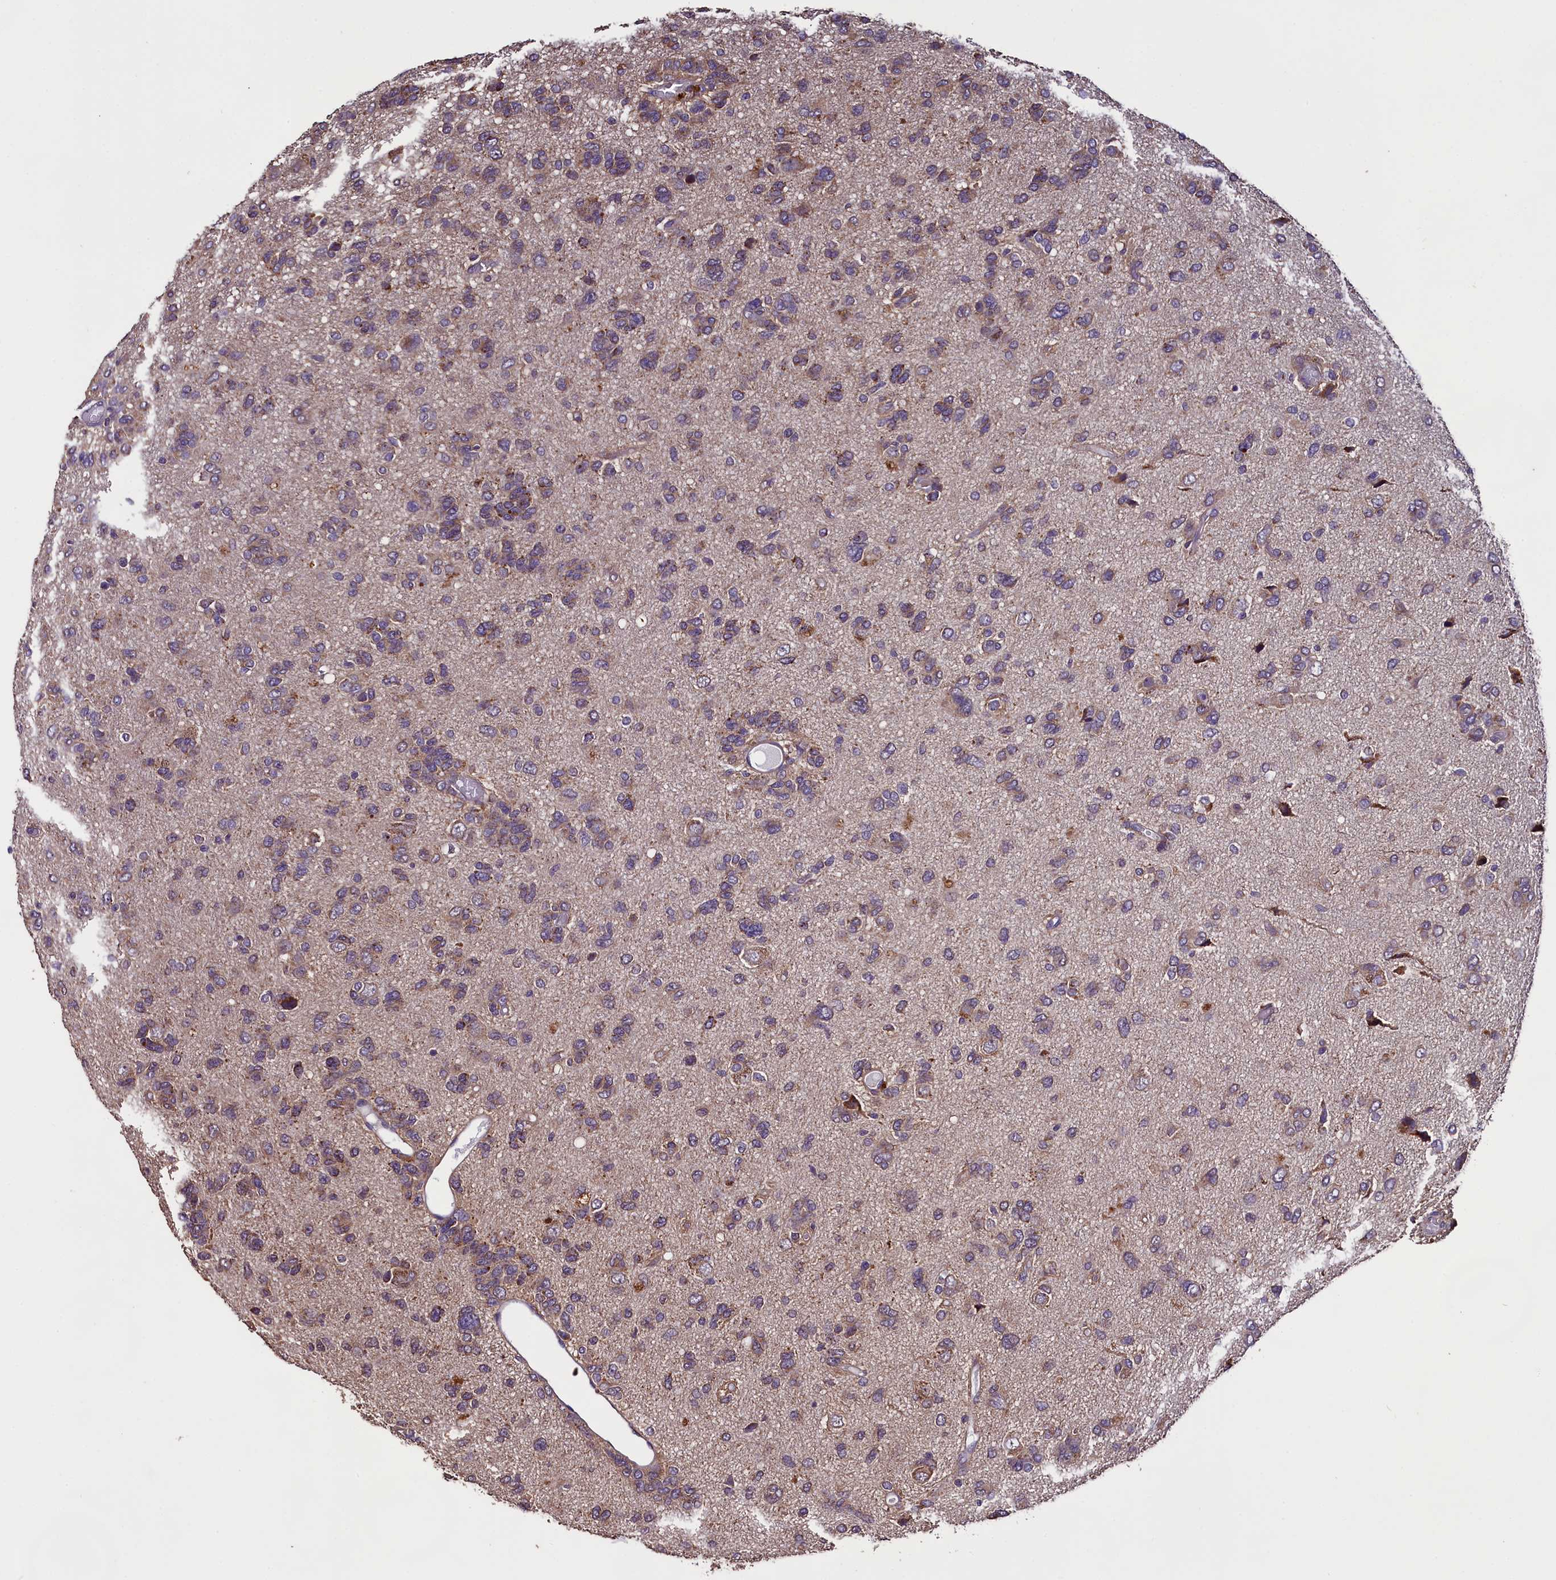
{"staining": {"intensity": "weak", "quantity": "25%-75%", "location": "cytoplasmic/membranous"}, "tissue": "glioma", "cell_type": "Tumor cells", "image_type": "cancer", "snomed": [{"axis": "morphology", "description": "Glioma, malignant, High grade"}, {"axis": "topography", "description": "Brain"}], "caption": "DAB immunohistochemical staining of human malignant glioma (high-grade) exhibits weak cytoplasmic/membranous protein staining in about 25%-75% of tumor cells.", "gene": "ENKD1", "patient": {"sex": "female", "age": 59}}